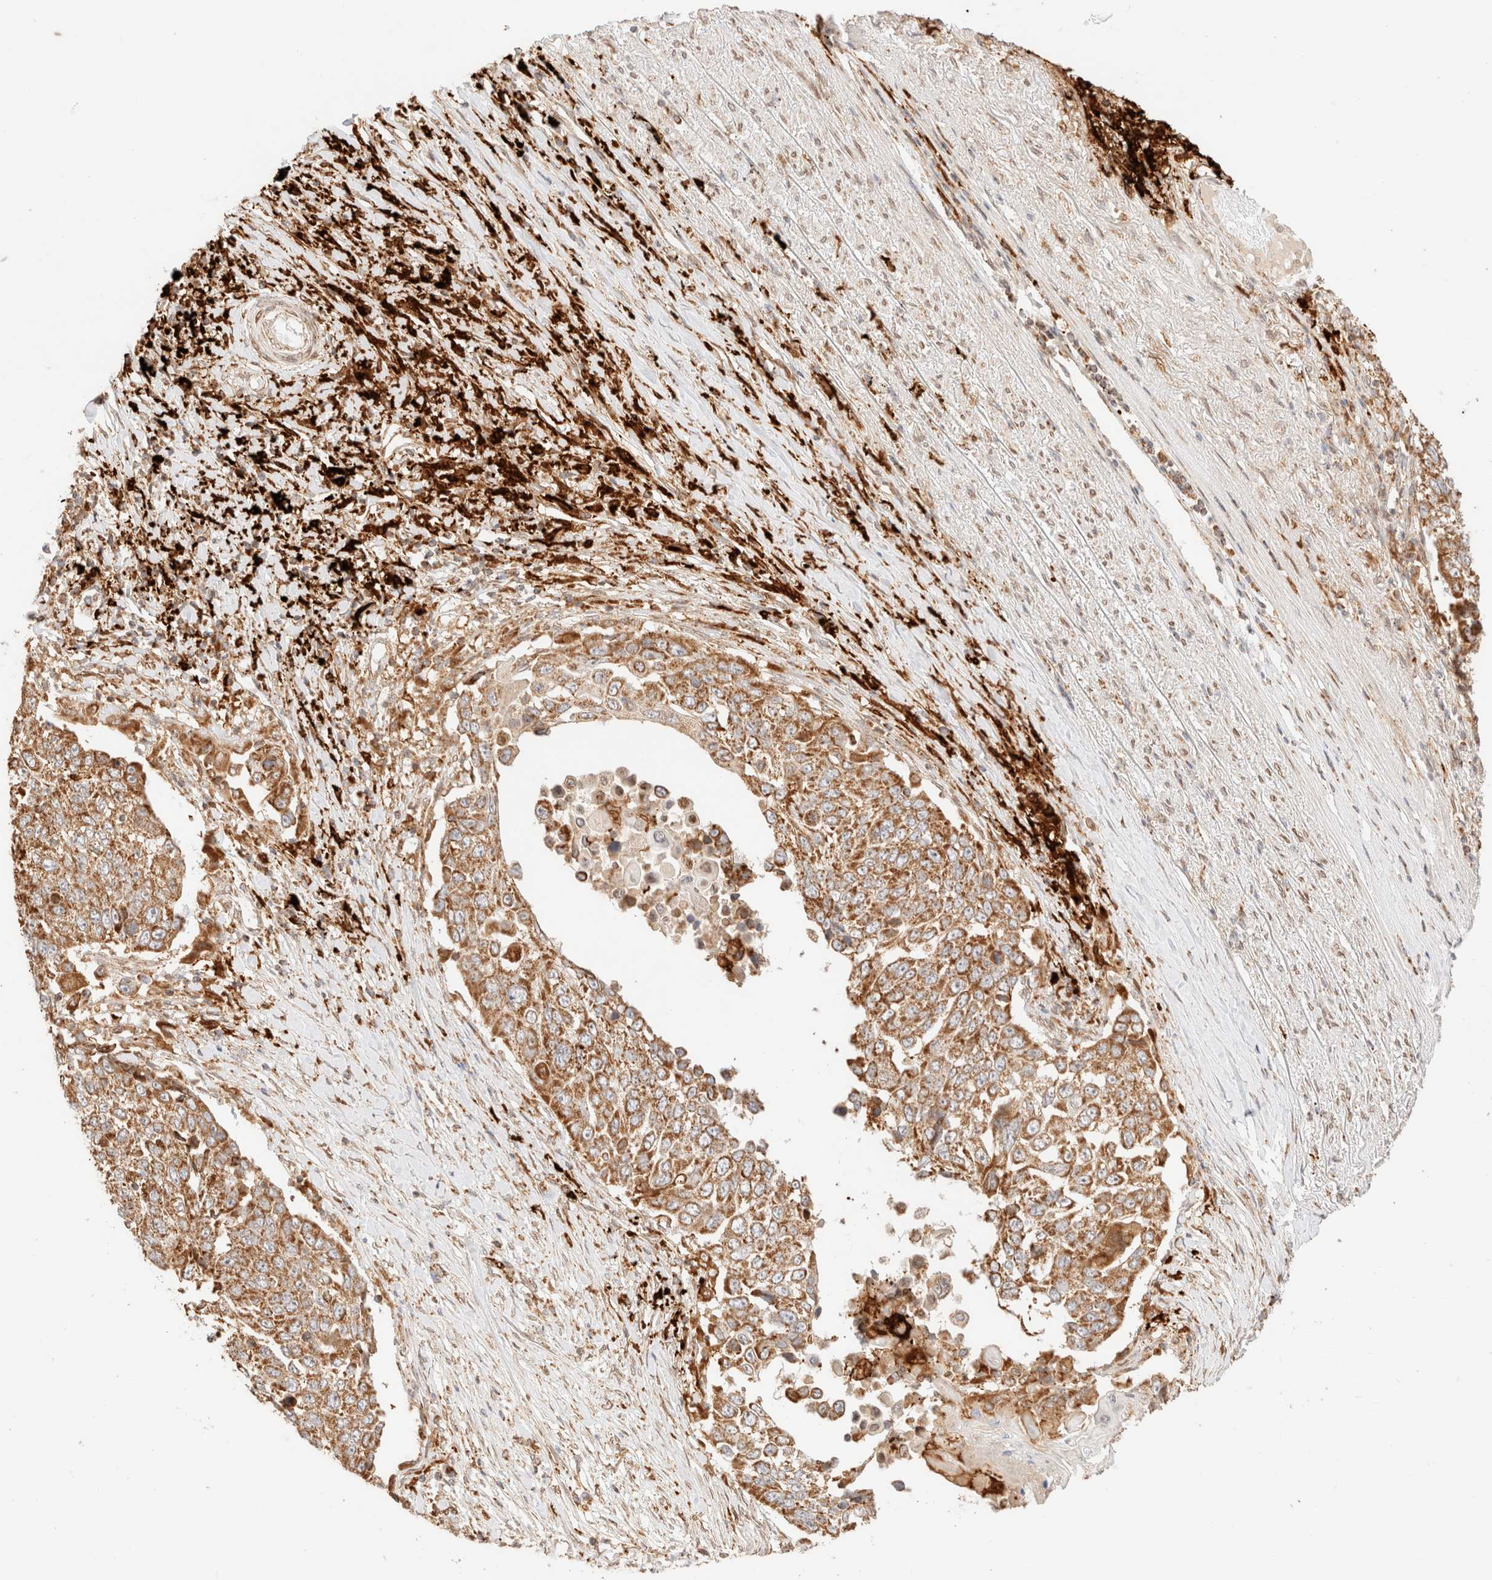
{"staining": {"intensity": "moderate", "quantity": ">75%", "location": "cytoplasmic/membranous"}, "tissue": "lung cancer", "cell_type": "Tumor cells", "image_type": "cancer", "snomed": [{"axis": "morphology", "description": "Squamous cell carcinoma, NOS"}, {"axis": "topography", "description": "Lung"}], "caption": "Immunohistochemistry of human lung cancer reveals medium levels of moderate cytoplasmic/membranous staining in approximately >75% of tumor cells.", "gene": "TACO1", "patient": {"sex": "male", "age": 66}}